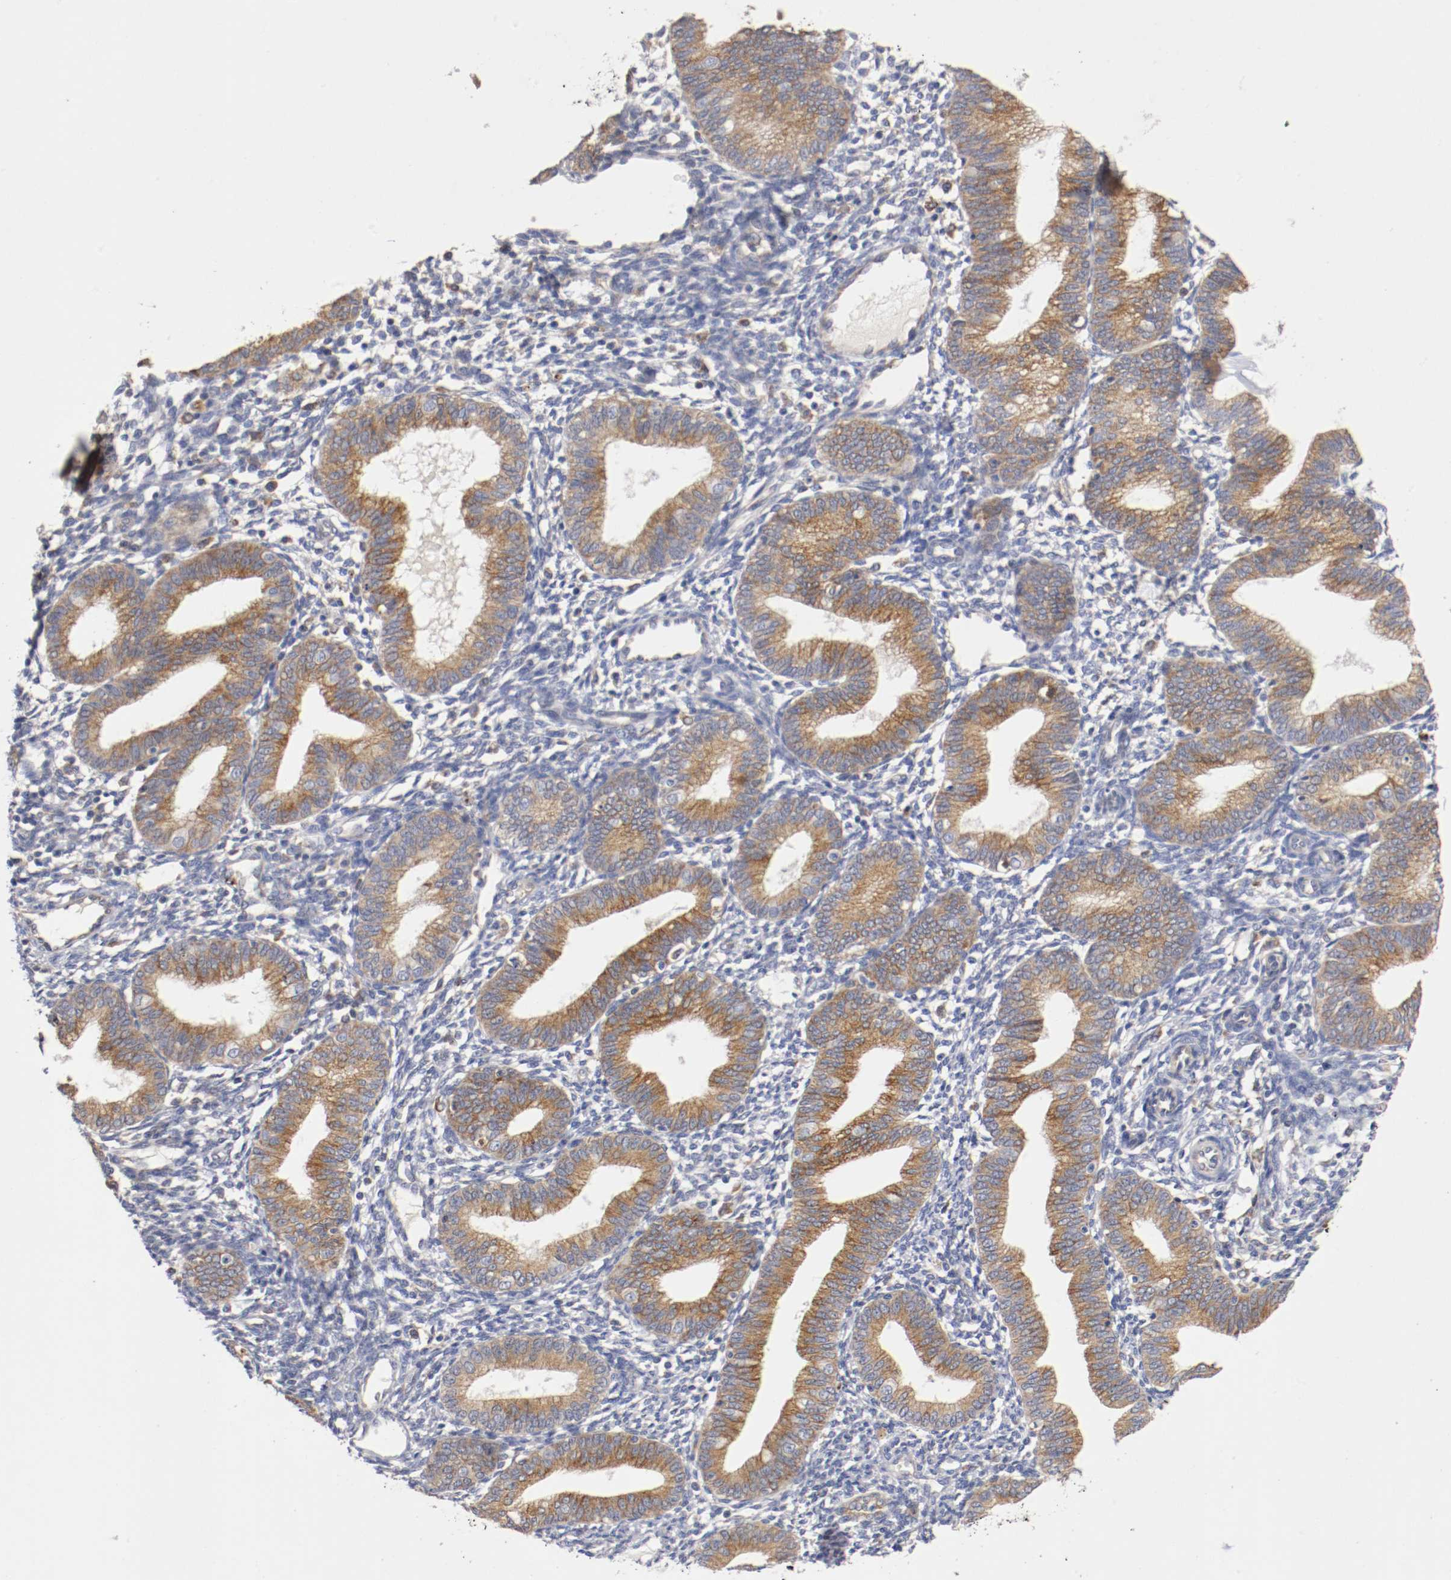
{"staining": {"intensity": "moderate", "quantity": "25%-75%", "location": "cytoplasmic/membranous"}, "tissue": "endometrium", "cell_type": "Cells in endometrial stroma", "image_type": "normal", "snomed": [{"axis": "morphology", "description": "Normal tissue, NOS"}, {"axis": "topography", "description": "Endometrium"}], "caption": "An IHC histopathology image of benign tissue is shown. Protein staining in brown shows moderate cytoplasmic/membranous positivity in endometrium within cells in endometrial stroma. Immunohistochemistry stains the protein in brown and the nuclei are stained blue.", "gene": "TRAF2", "patient": {"sex": "female", "age": 61}}